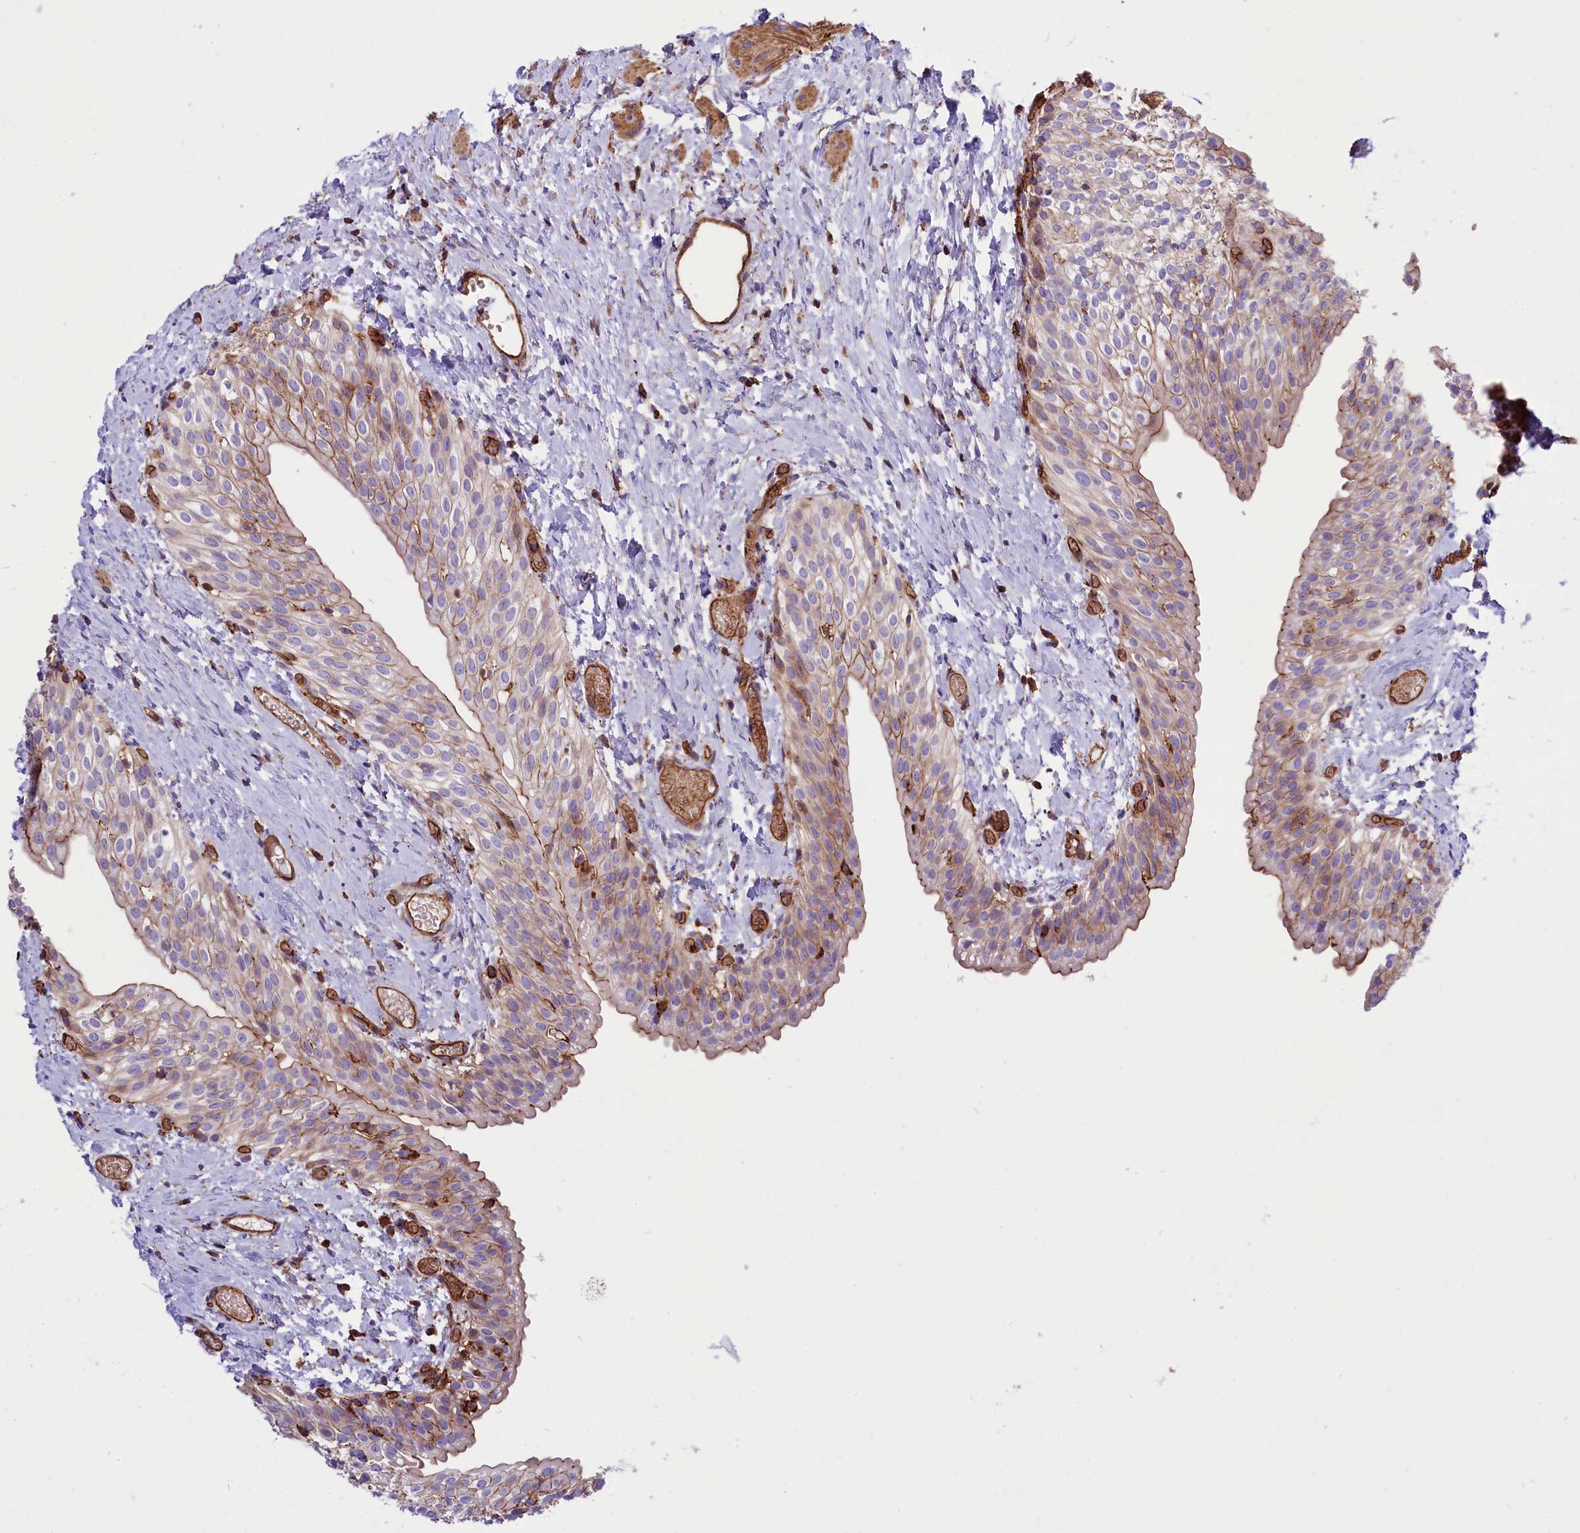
{"staining": {"intensity": "moderate", "quantity": "25%-75%", "location": "cytoplasmic/membranous"}, "tissue": "urinary bladder", "cell_type": "Urothelial cells", "image_type": "normal", "snomed": [{"axis": "morphology", "description": "Normal tissue, NOS"}, {"axis": "topography", "description": "Urinary bladder"}], "caption": "This histopathology image reveals IHC staining of normal human urinary bladder, with medium moderate cytoplasmic/membranous positivity in approximately 25%-75% of urothelial cells.", "gene": "CD99L2", "patient": {"sex": "male", "age": 1}}